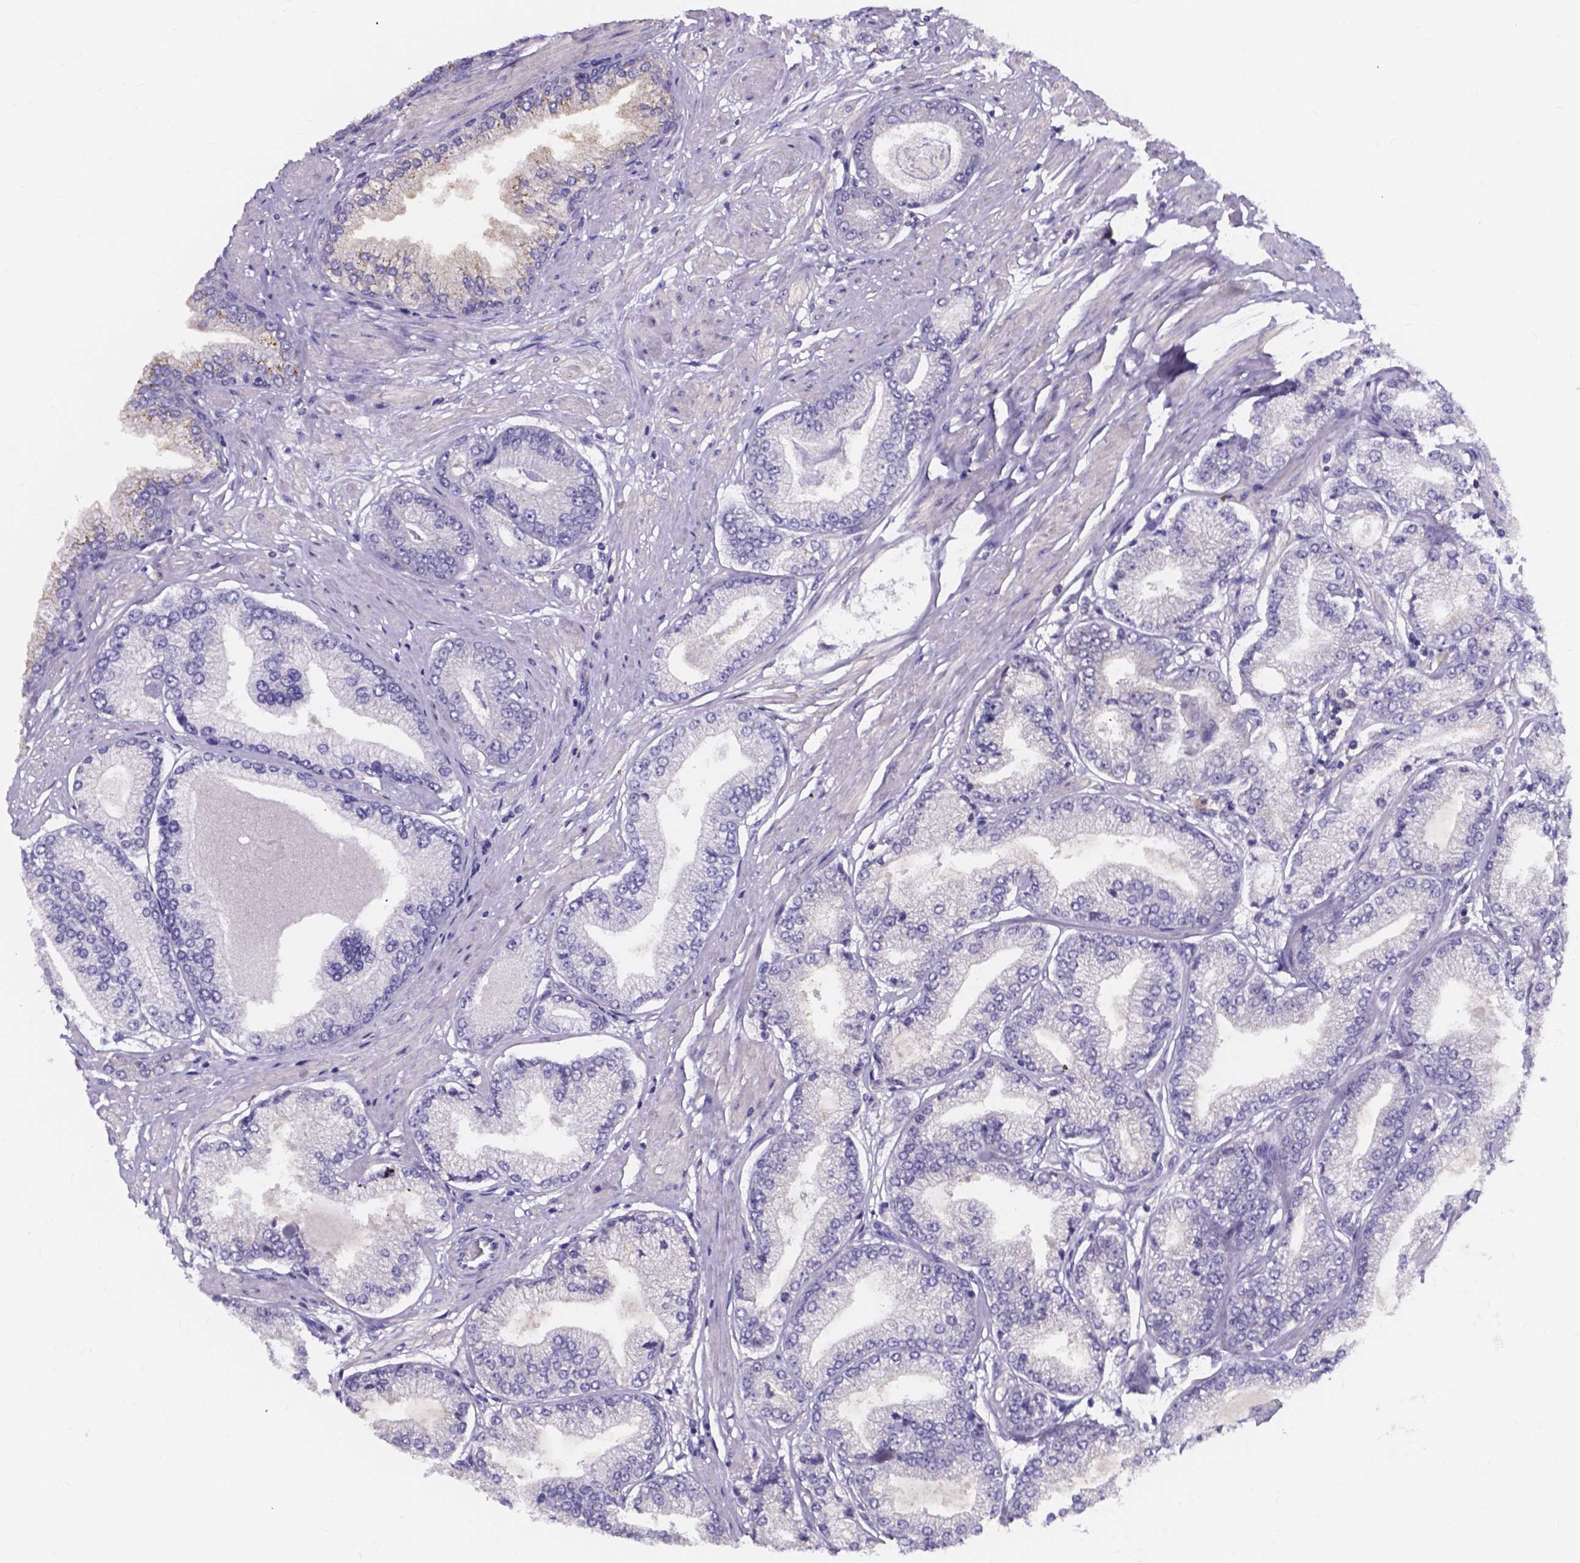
{"staining": {"intensity": "negative", "quantity": "none", "location": "none"}, "tissue": "prostate cancer", "cell_type": "Tumor cells", "image_type": "cancer", "snomed": [{"axis": "morphology", "description": "Adenocarcinoma, Low grade"}, {"axis": "topography", "description": "Prostate"}], "caption": "The micrograph shows no significant staining in tumor cells of prostate cancer (low-grade adenocarcinoma).", "gene": "SPOCD1", "patient": {"sex": "male", "age": 55}}